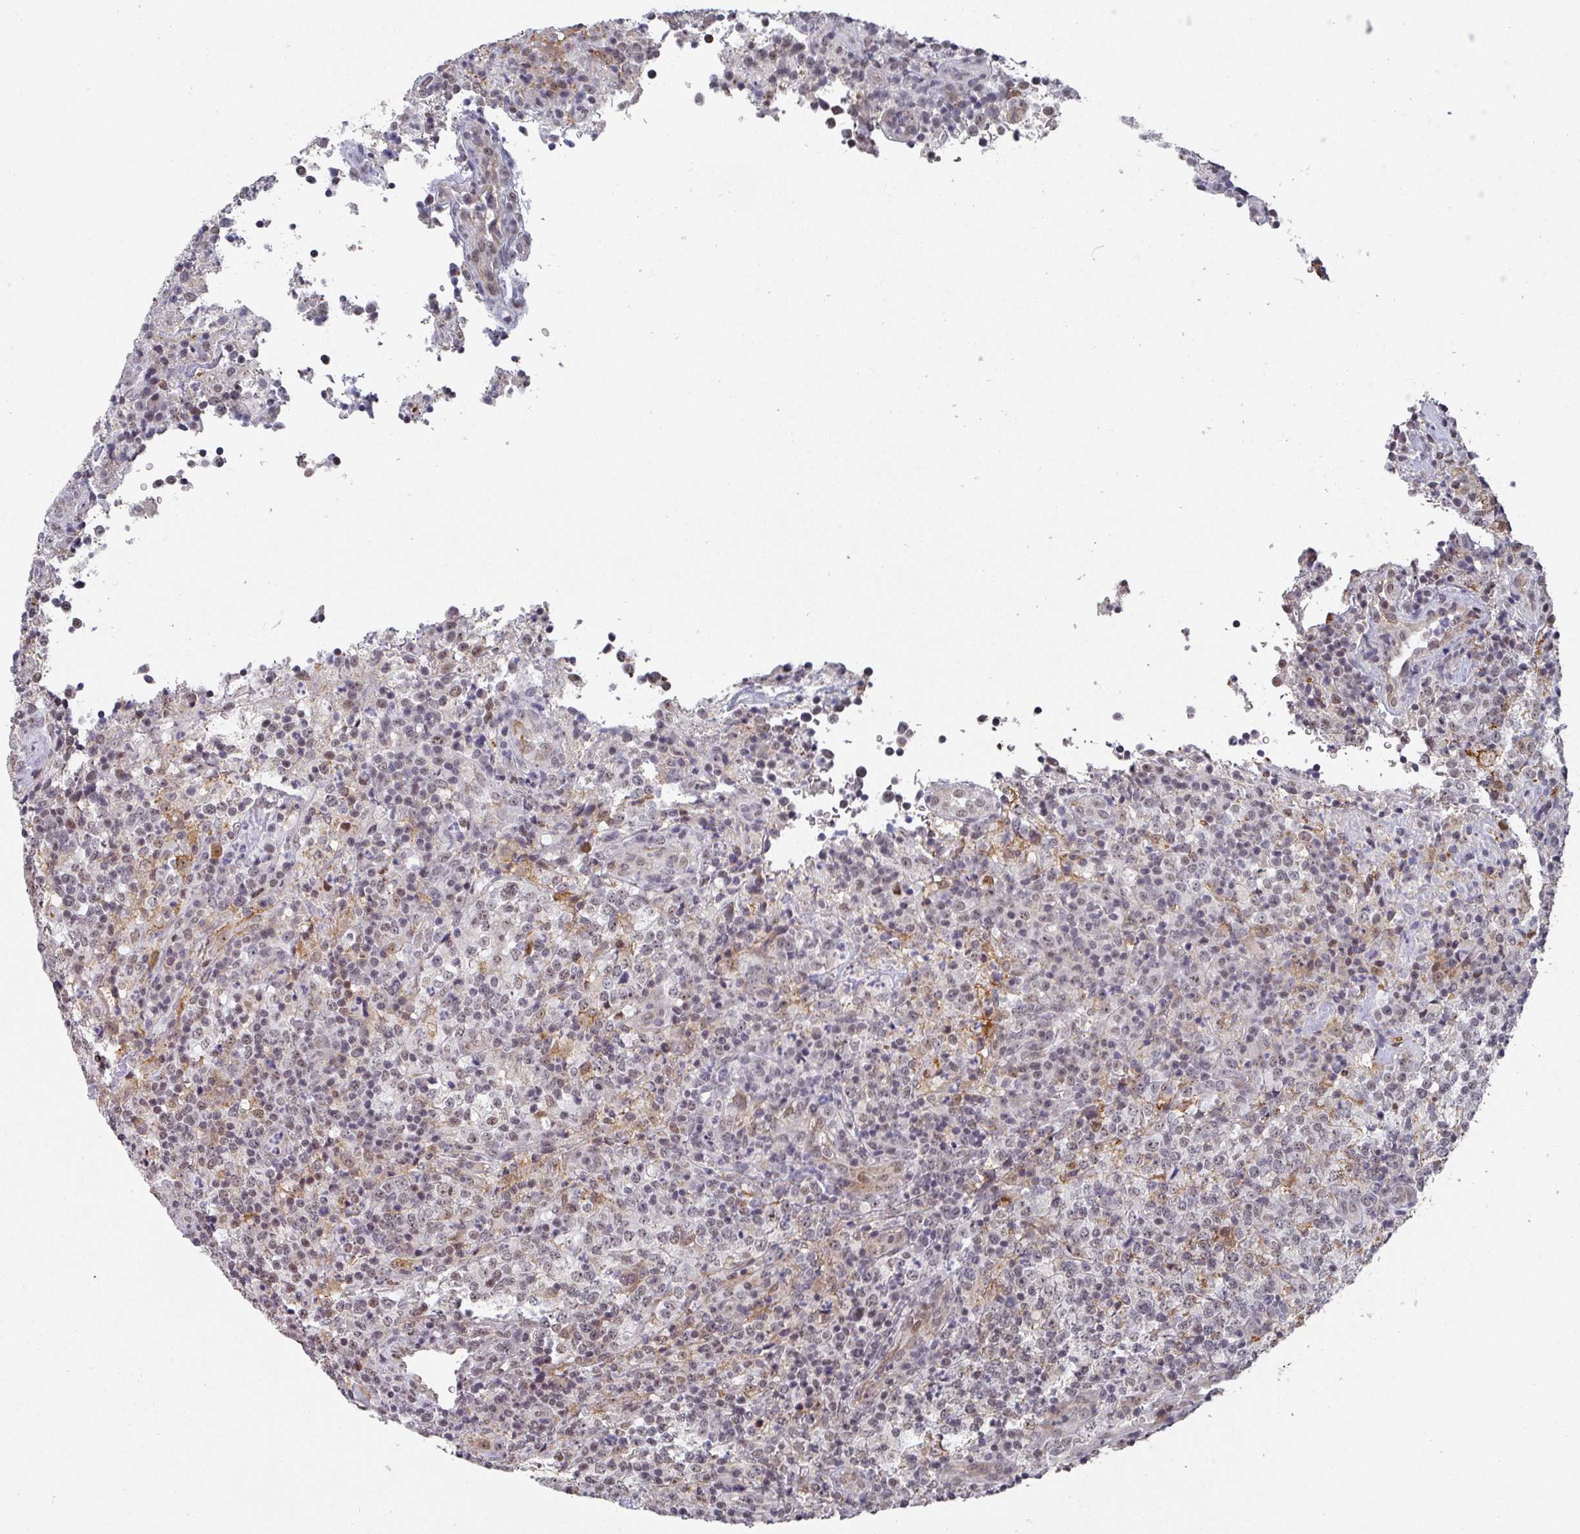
{"staining": {"intensity": "weak", "quantity": "25%-75%", "location": "nuclear"}, "tissue": "lymphoma", "cell_type": "Tumor cells", "image_type": "cancer", "snomed": [{"axis": "morphology", "description": "Malignant lymphoma, non-Hodgkin's type, High grade"}, {"axis": "topography", "description": "Lymph node"}], "caption": "IHC of human lymphoma shows low levels of weak nuclear expression in approximately 25%-75% of tumor cells.", "gene": "ZNF654", "patient": {"sex": "male", "age": 54}}